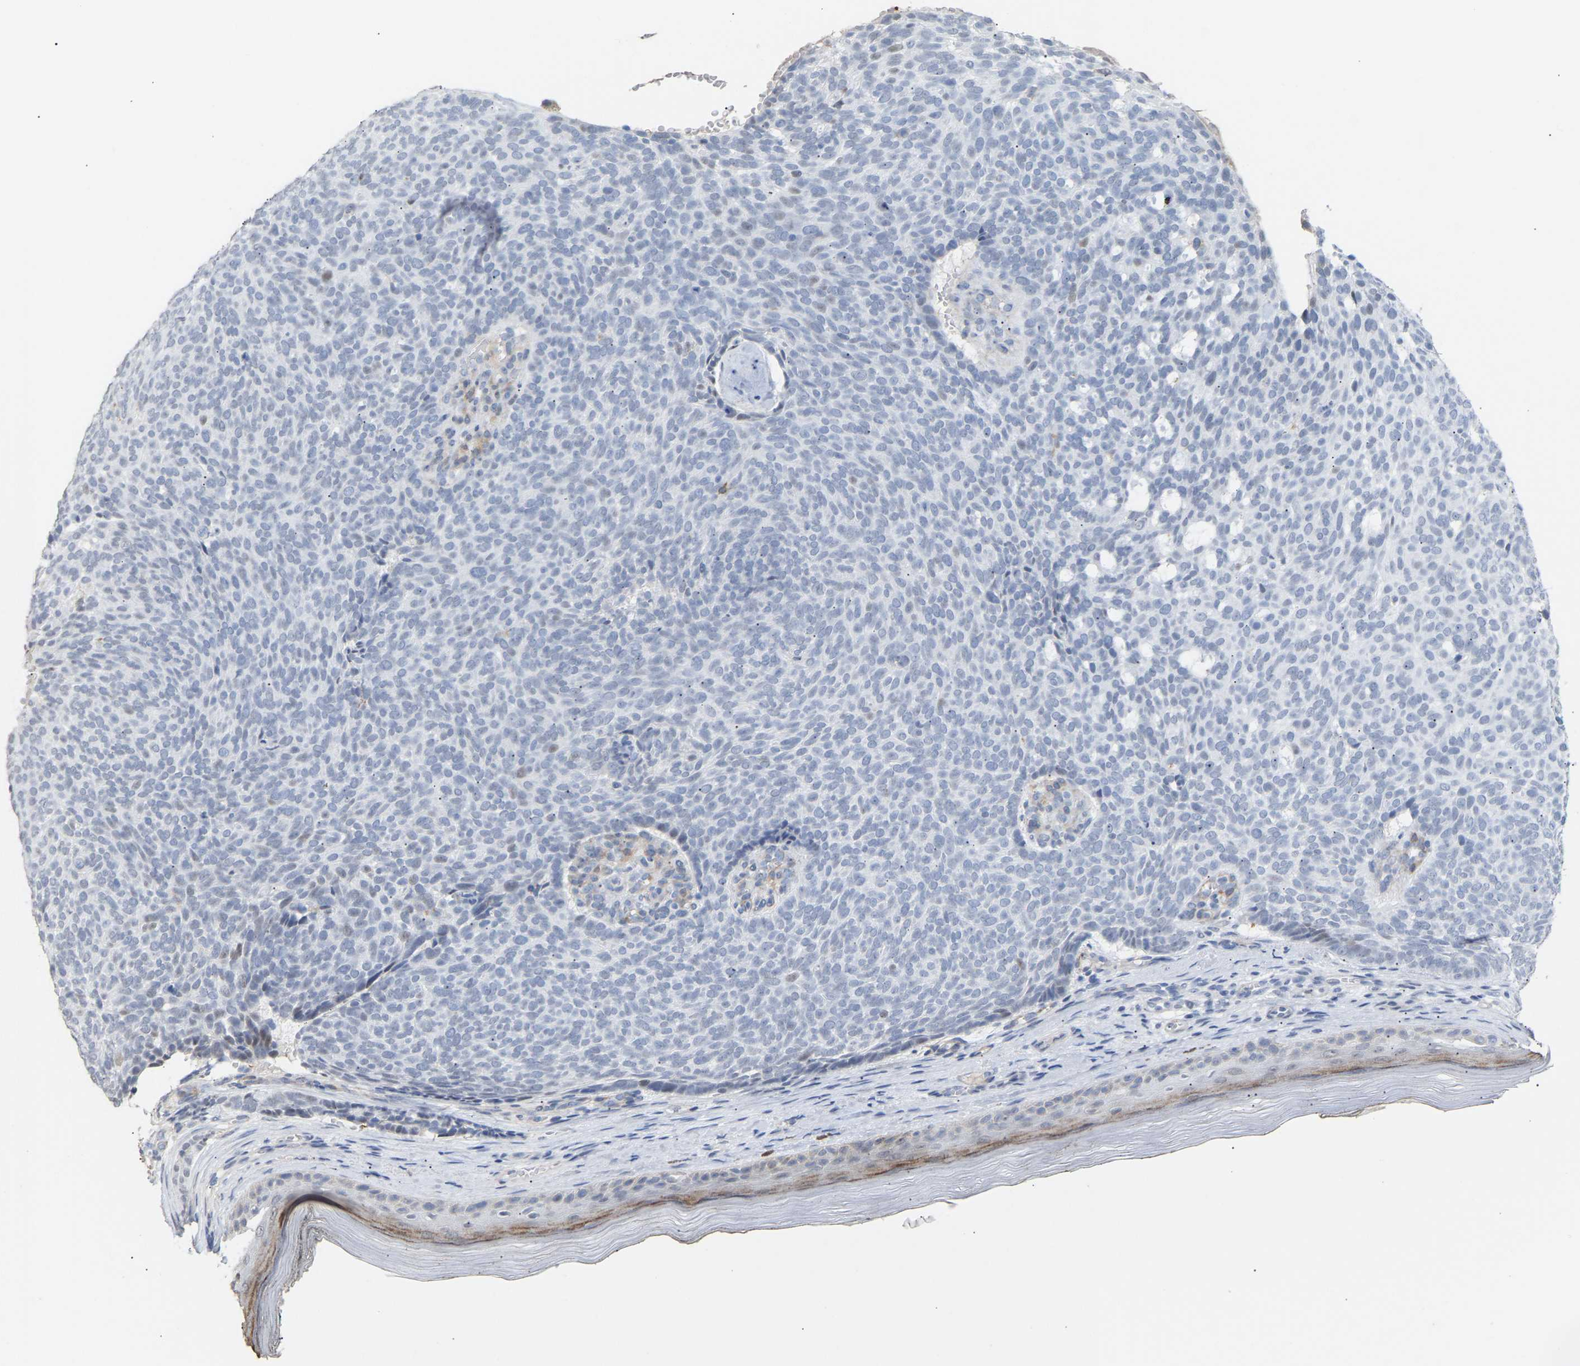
{"staining": {"intensity": "negative", "quantity": "none", "location": "none"}, "tissue": "skin cancer", "cell_type": "Tumor cells", "image_type": "cancer", "snomed": [{"axis": "morphology", "description": "Basal cell carcinoma"}, {"axis": "topography", "description": "Skin"}], "caption": "Tumor cells are negative for brown protein staining in basal cell carcinoma (skin).", "gene": "AMPH", "patient": {"sex": "male", "age": 61}}